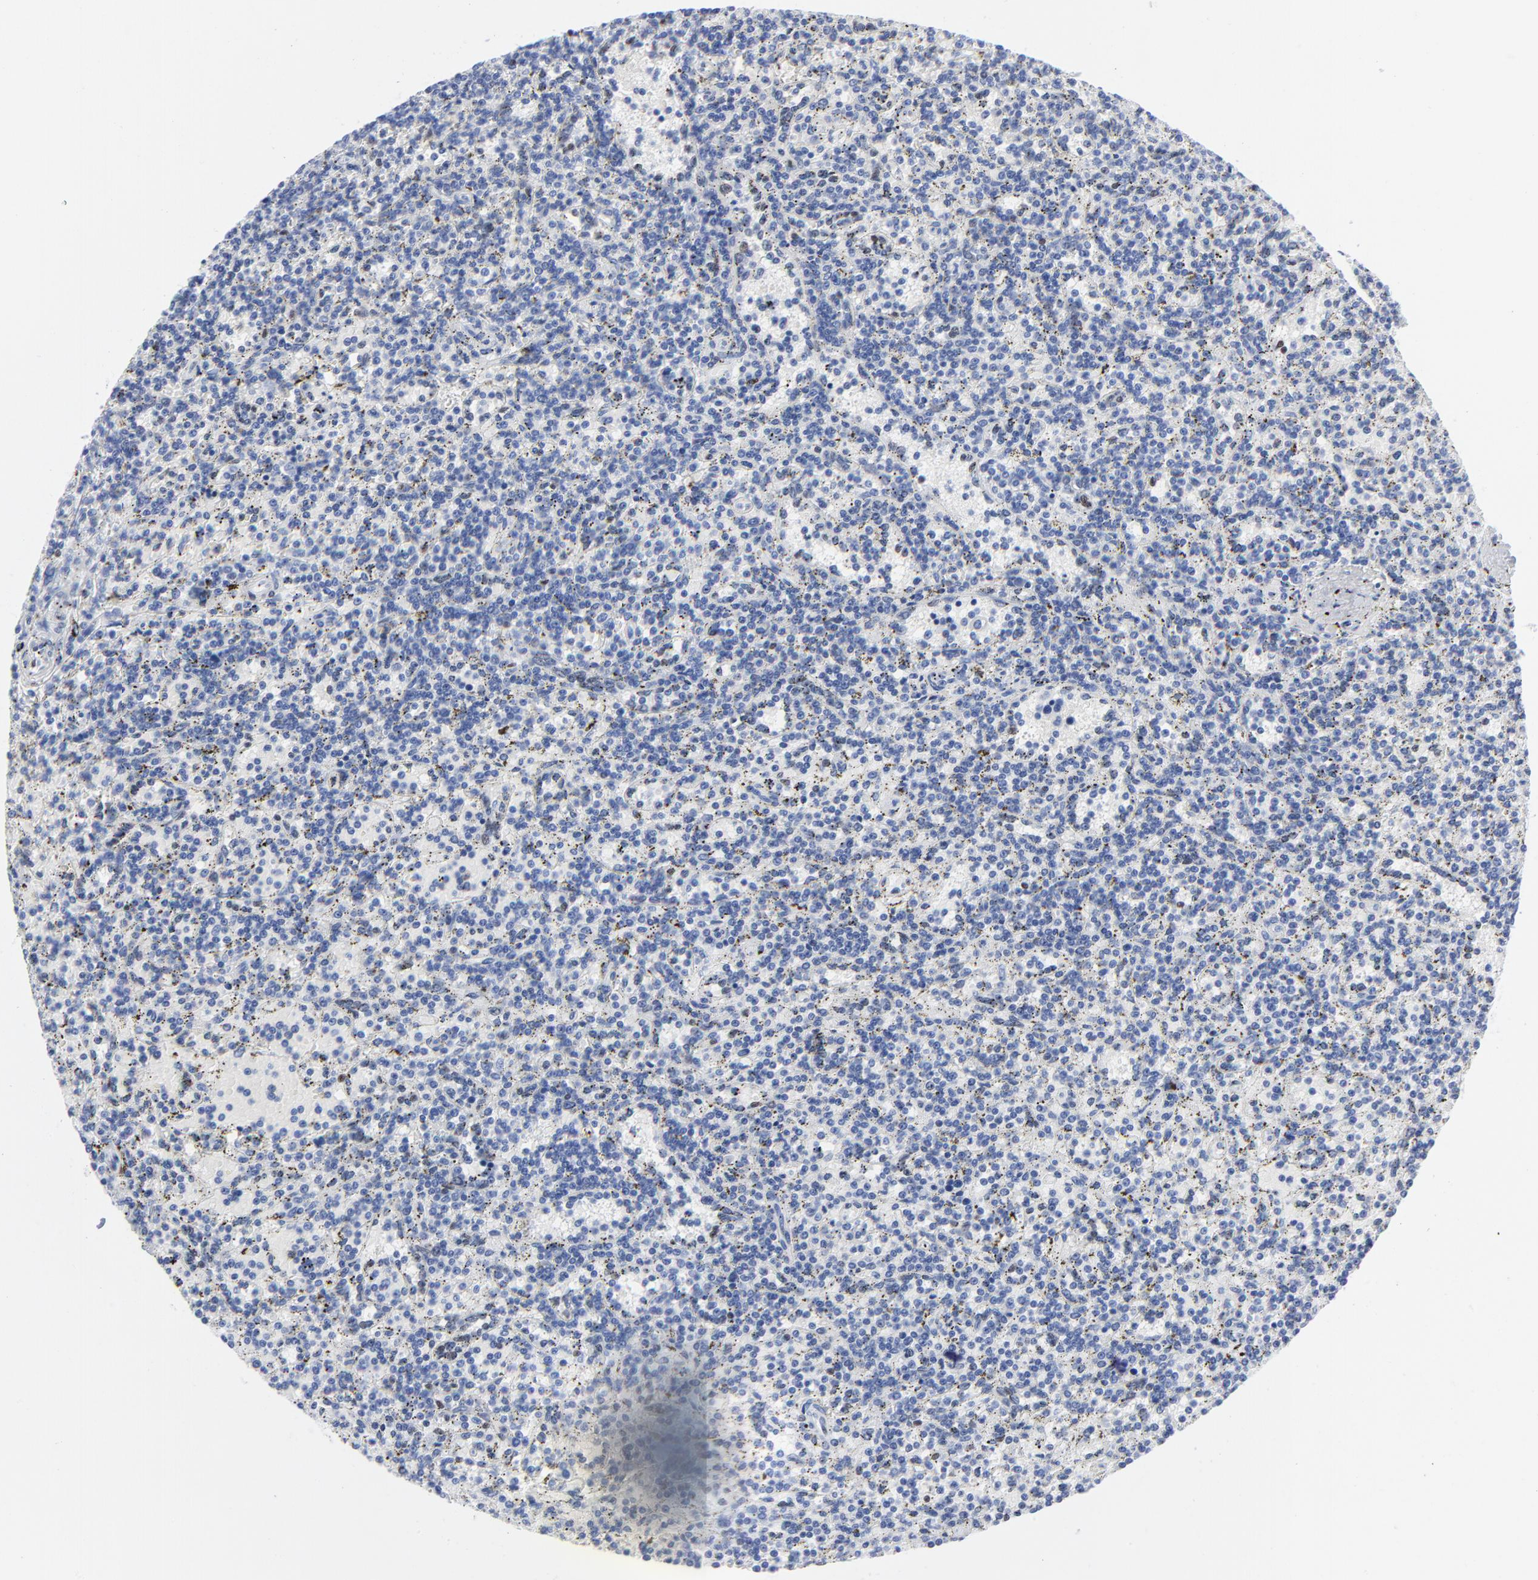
{"staining": {"intensity": "weak", "quantity": "<25%", "location": "nuclear"}, "tissue": "lymphoma", "cell_type": "Tumor cells", "image_type": "cancer", "snomed": [{"axis": "morphology", "description": "Malignant lymphoma, non-Hodgkin's type, Low grade"}, {"axis": "topography", "description": "Spleen"}], "caption": "Micrograph shows no protein expression in tumor cells of lymphoma tissue.", "gene": "JUN", "patient": {"sex": "male", "age": 73}}